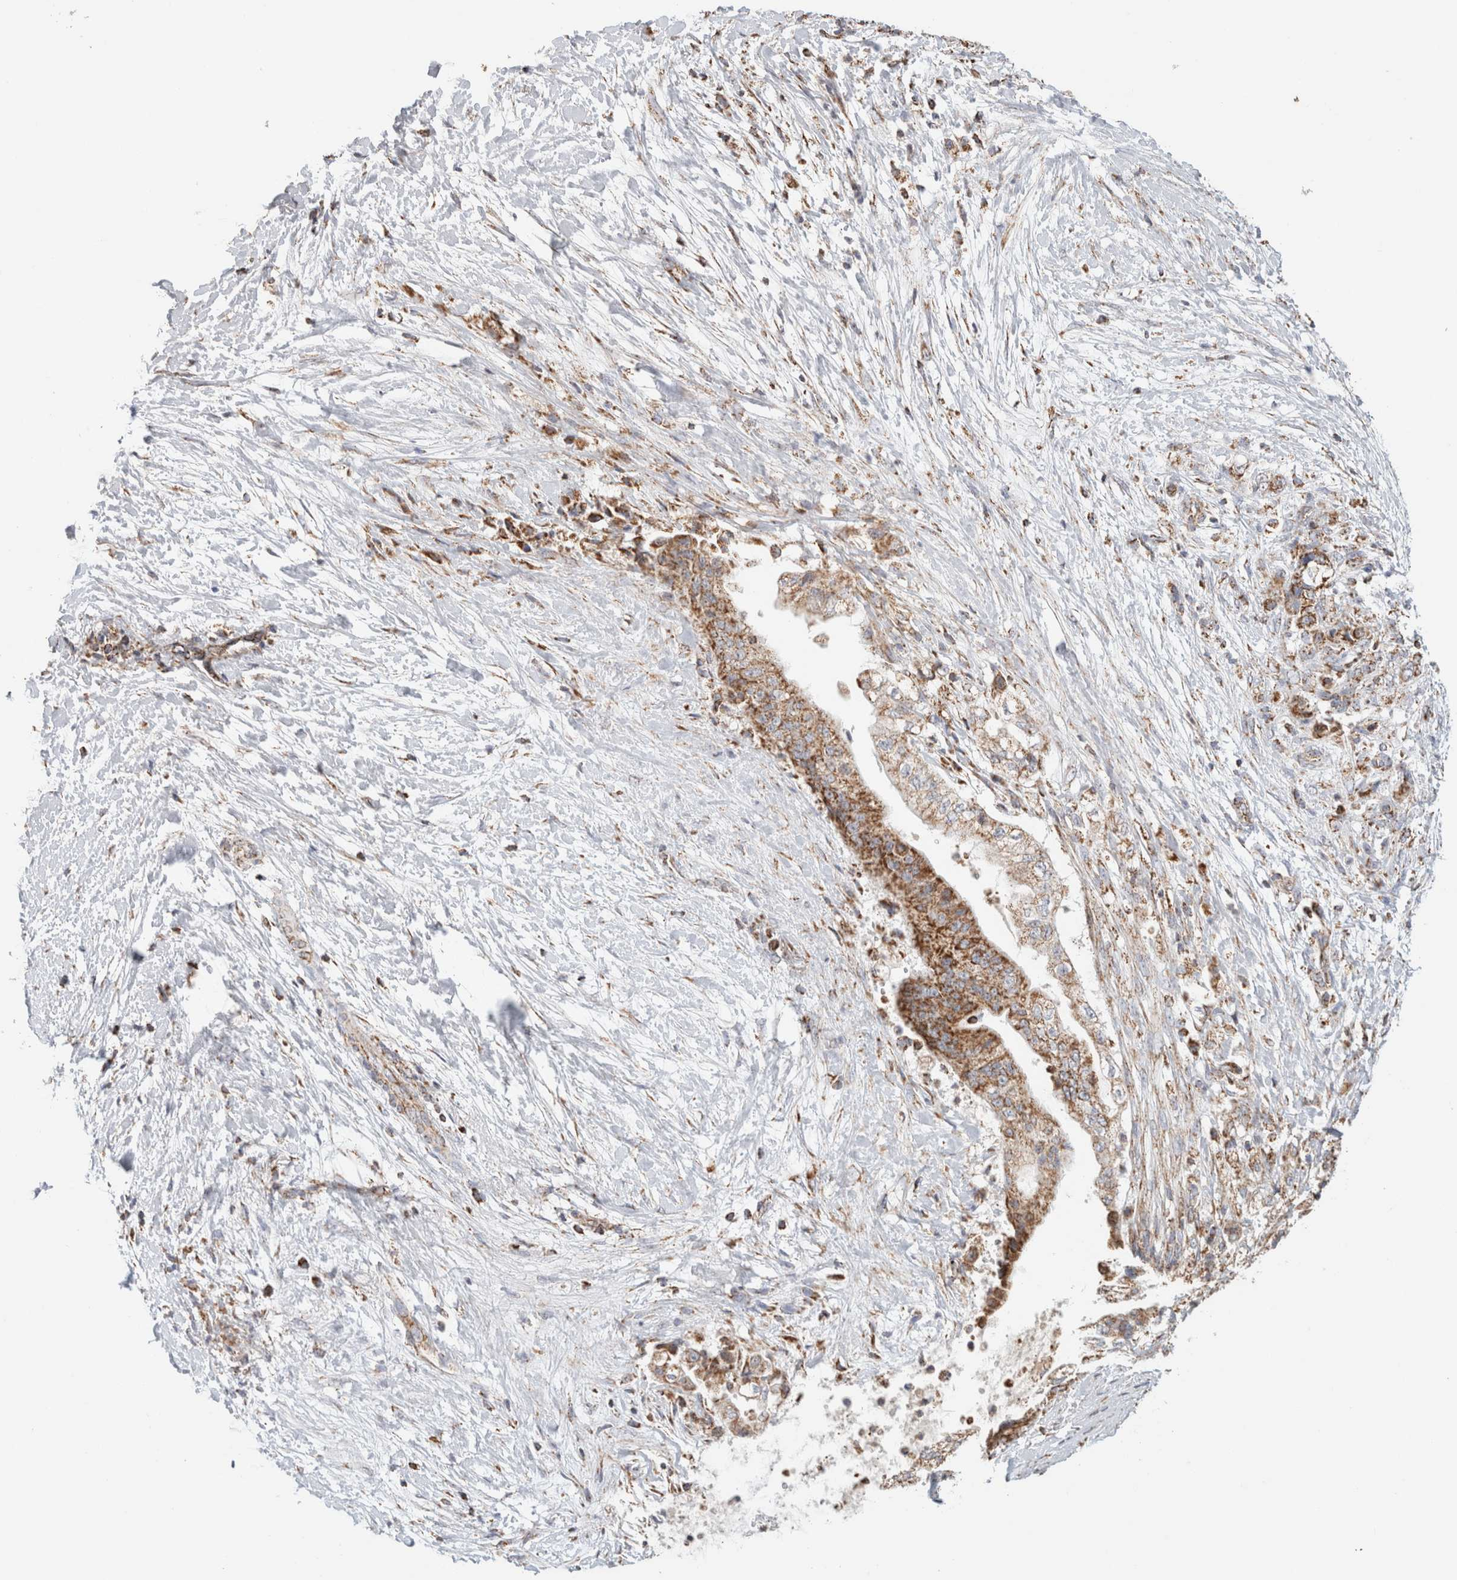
{"staining": {"intensity": "moderate", "quantity": ">75%", "location": "cytoplasmic/membranous"}, "tissue": "pancreatic cancer", "cell_type": "Tumor cells", "image_type": "cancer", "snomed": [{"axis": "morphology", "description": "Adenocarcinoma, NOS"}, {"axis": "topography", "description": "Pancreas"}], "caption": "Immunohistochemical staining of pancreatic cancer displays medium levels of moderate cytoplasmic/membranous protein expression in about >75% of tumor cells. The staining was performed using DAB to visualize the protein expression in brown, while the nuclei were stained in blue with hematoxylin (Magnification: 20x).", "gene": "C1QBP", "patient": {"sex": "male", "age": 59}}